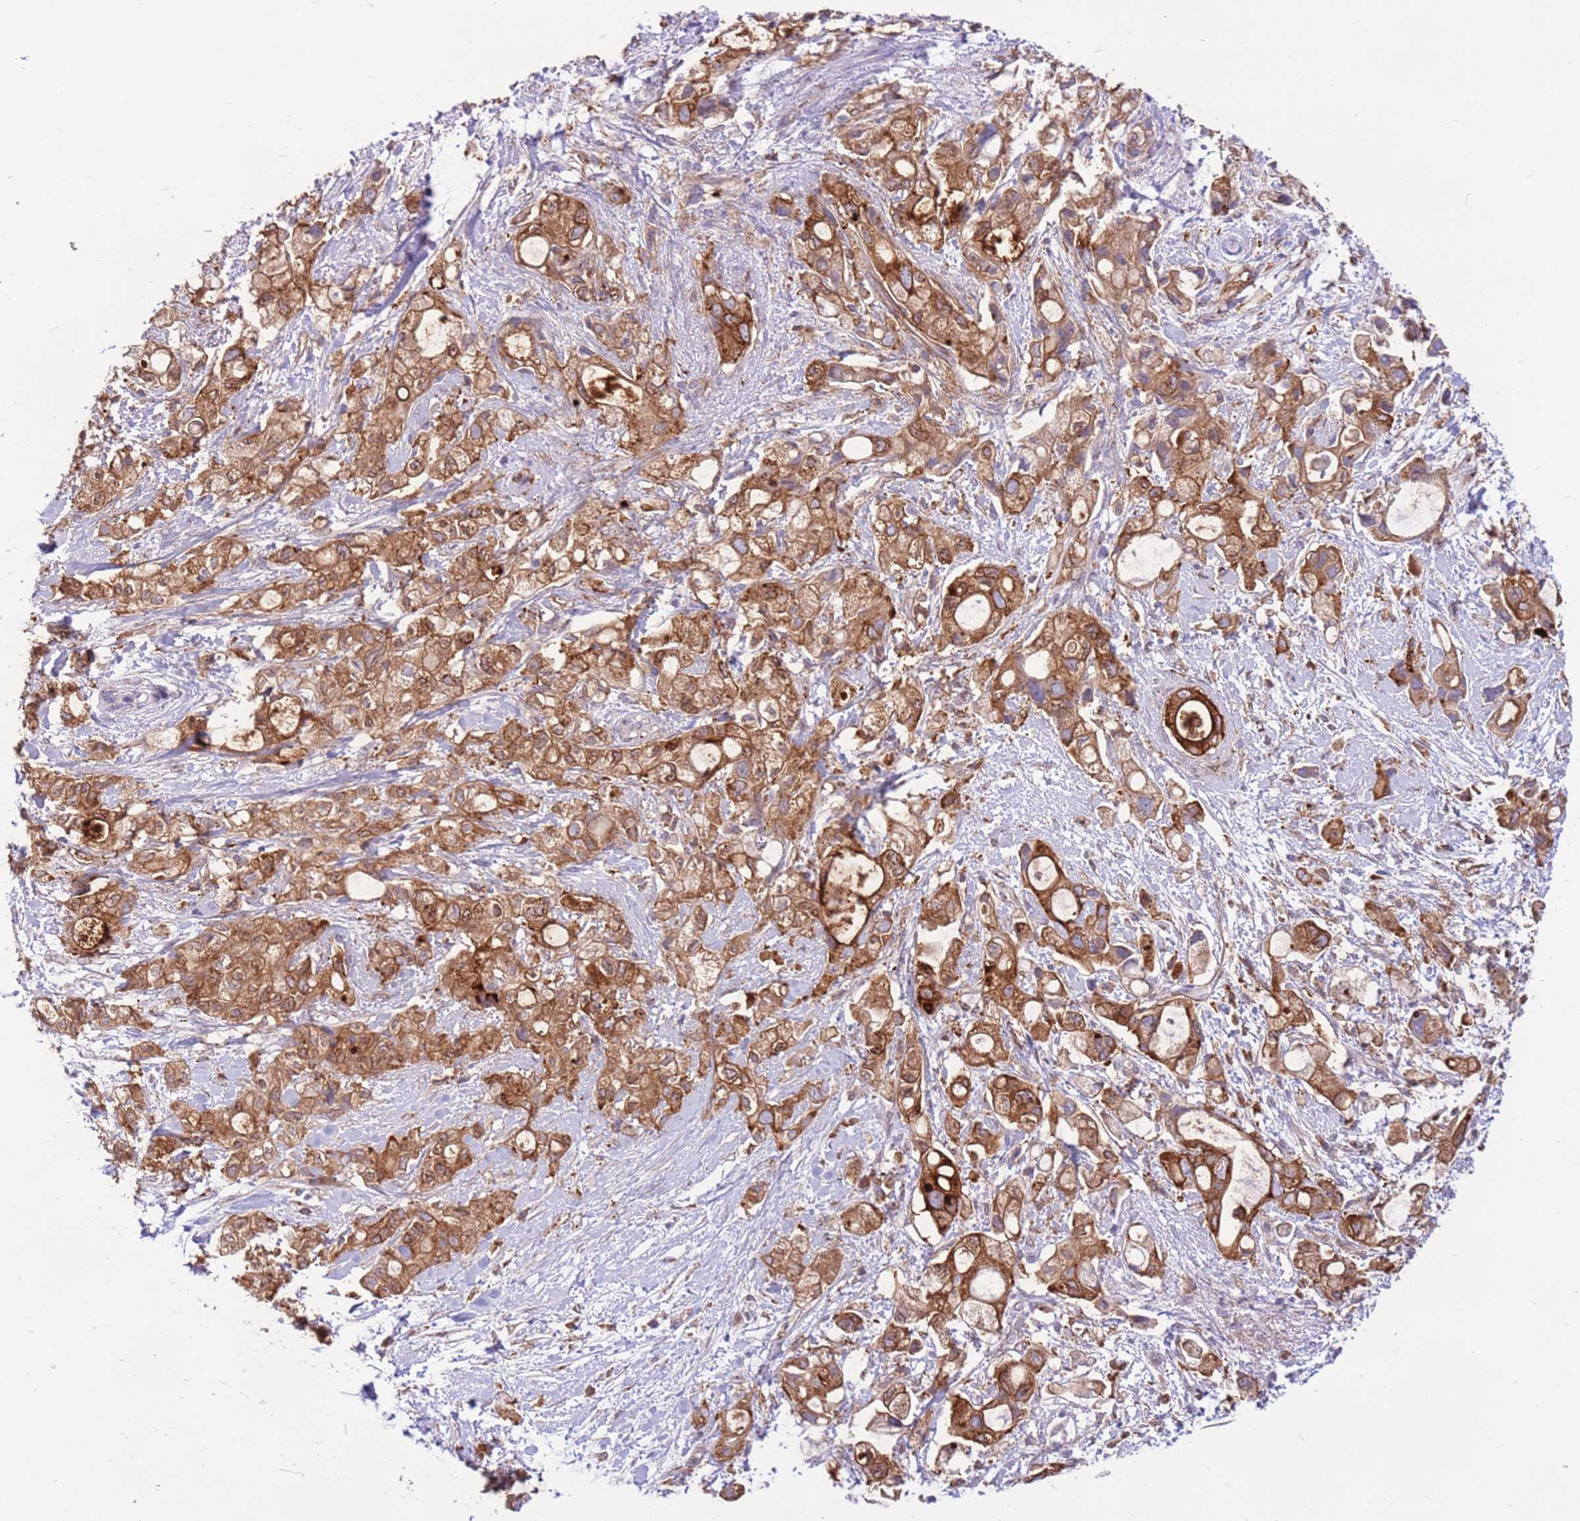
{"staining": {"intensity": "moderate", "quantity": ">75%", "location": "cytoplasmic/membranous"}, "tissue": "pancreatic cancer", "cell_type": "Tumor cells", "image_type": "cancer", "snomed": [{"axis": "morphology", "description": "Adenocarcinoma, NOS"}, {"axis": "topography", "description": "Pancreas"}], "caption": "This histopathology image displays immunohistochemistry staining of pancreatic cancer (adenocarcinoma), with medium moderate cytoplasmic/membranous staining in about >75% of tumor cells.", "gene": "DDX19B", "patient": {"sex": "female", "age": 56}}